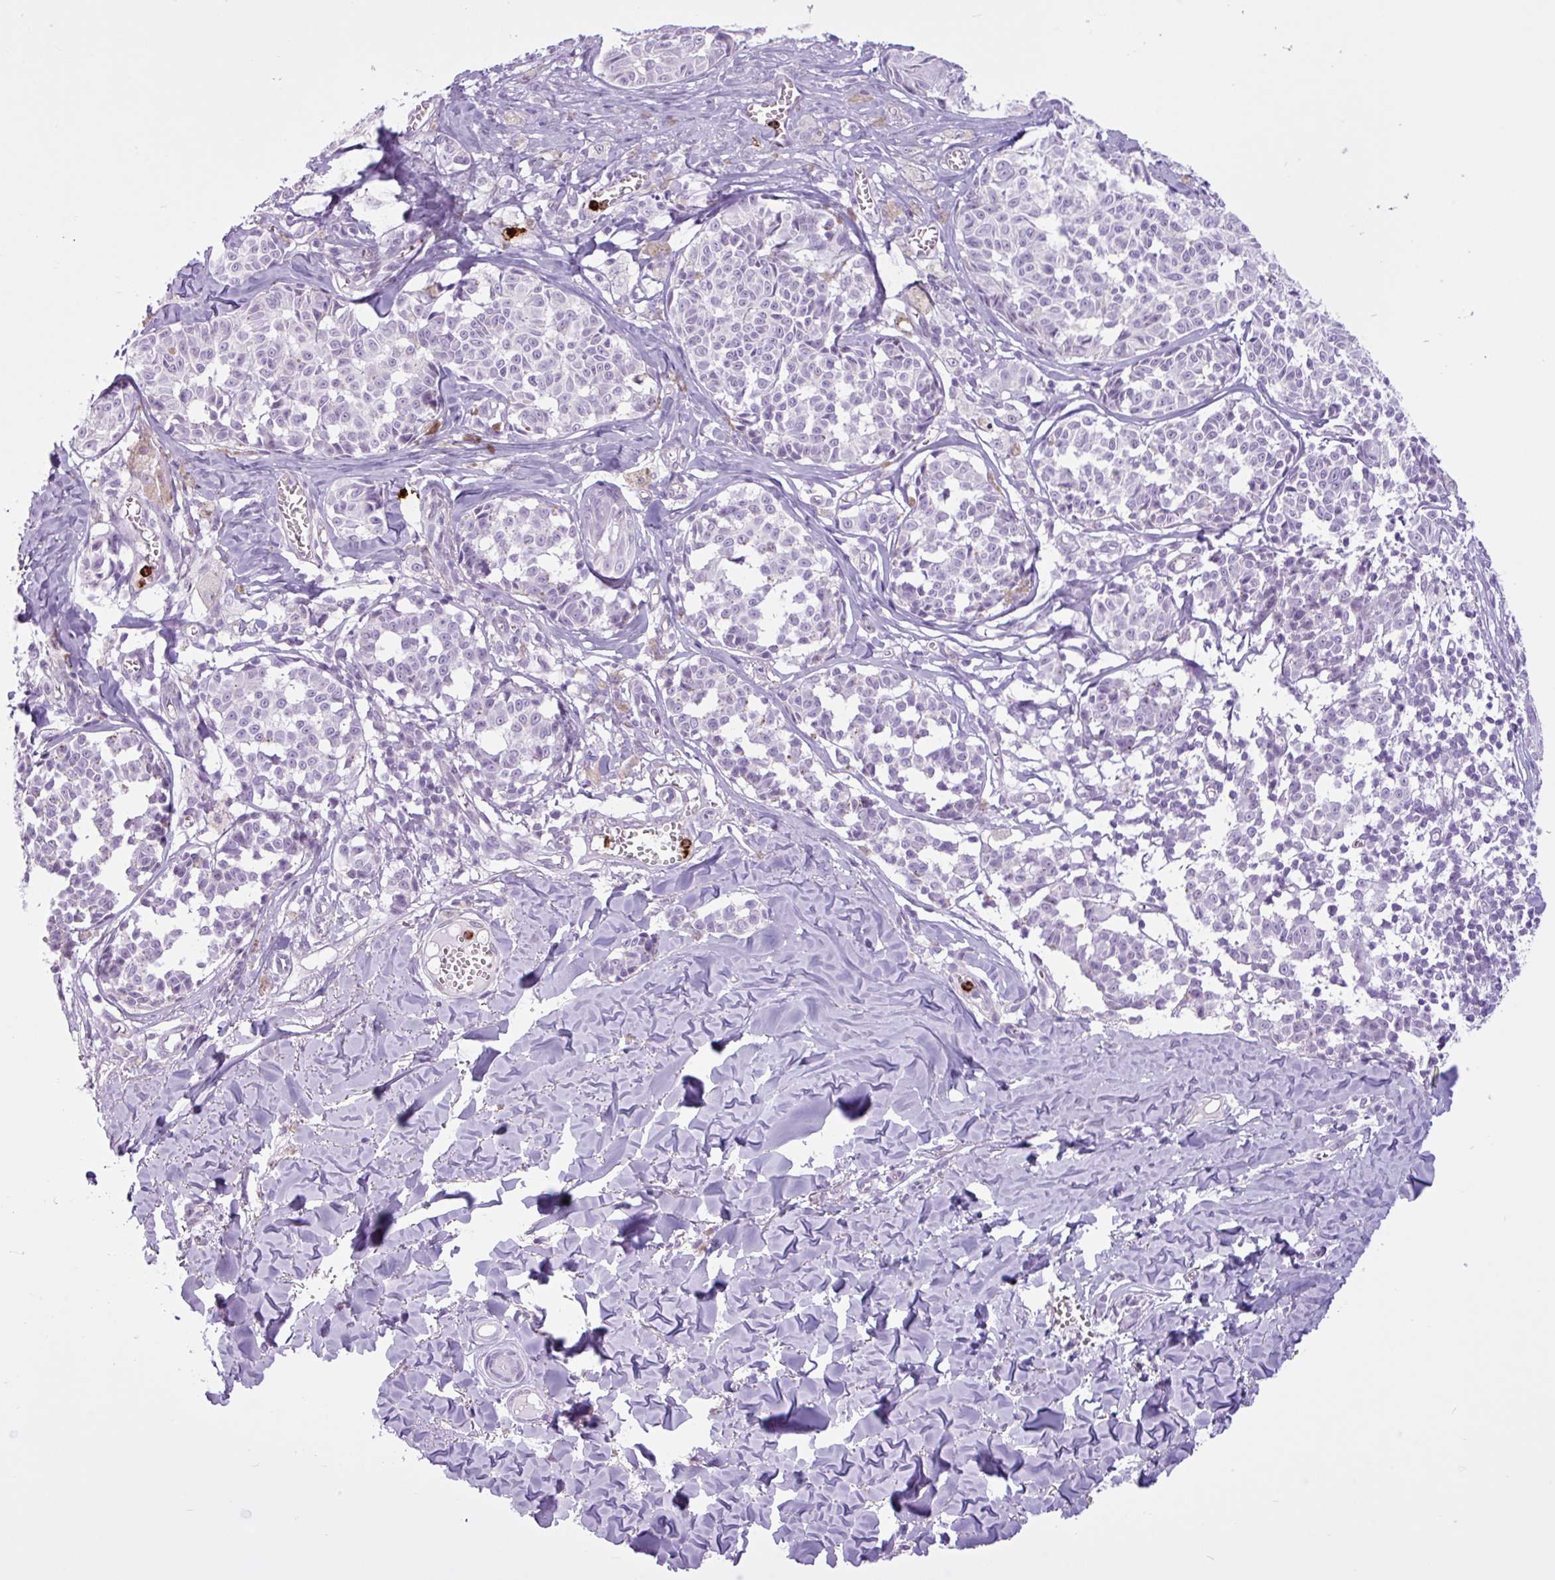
{"staining": {"intensity": "negative", "quantity": "none", "location": "none"}, "tissue": "melanoma", "cell_type": "Tumor cells", "image_type": "cancer", "snomed": [{"axis": "morphology", "description": "Malignant melanoma, NOS"}, {"axis": "topography", "description": "Skin"}], "caption": "Immunohistochemistry (IHC) image of neoplastic tissue: malignant melanoma stained with DAB (3,3'-diaminobenzidine) demonstrates no significant protein staining in tumor cells. Brightfield microscopy of immunohistochemistry (IHC) stained with DAB (3,3'-diaminobenzidine) (brown) and hematoxylin (blue), captured at high magnification.", "gene": "TMEM178A", "patient": {"sex": "female", "age": 43}}